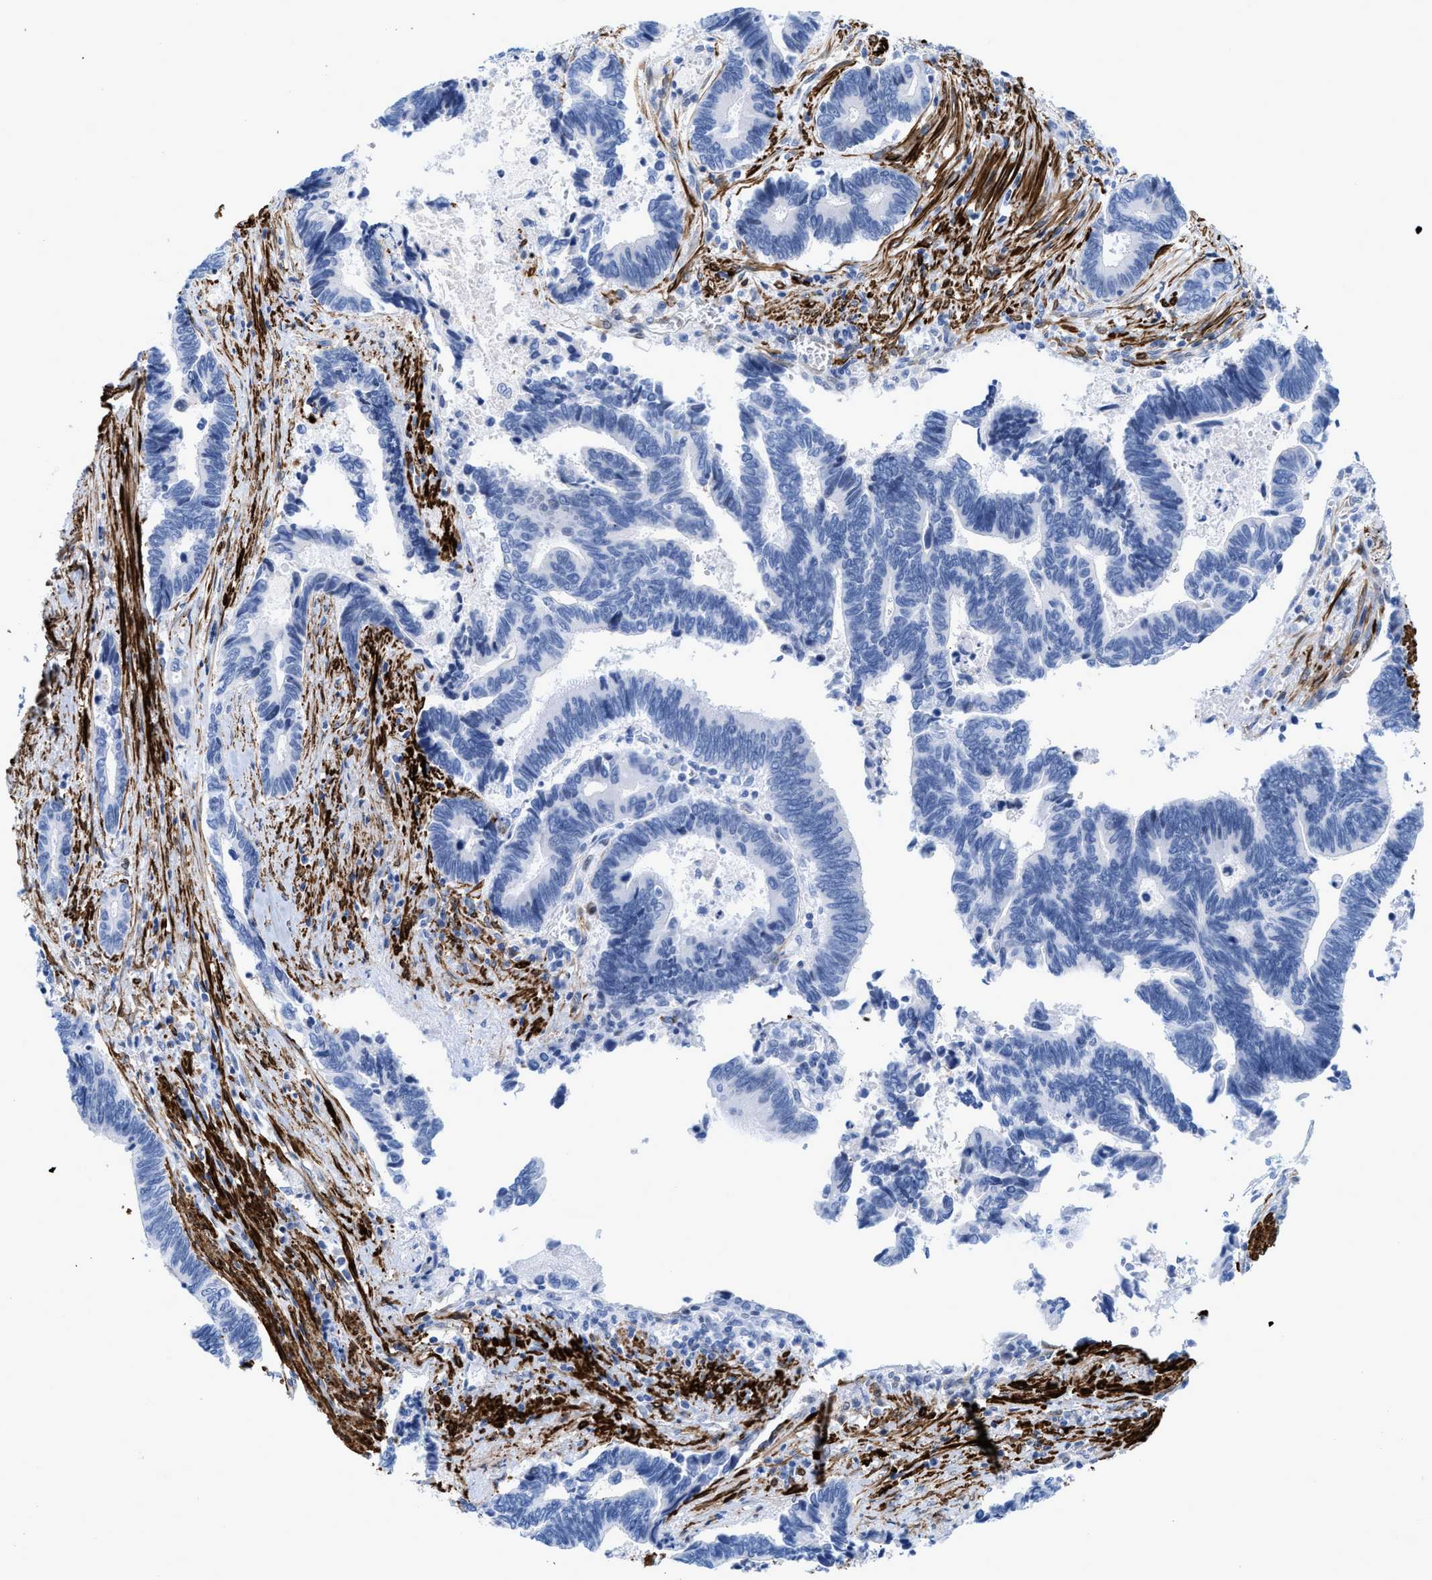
{"staining": {"intensity": "negative", "quantity": "none", "location": "none"}, "tissue": "pancreatic cancer", "cell_type": "Tumor cells", "image_type": "cancer", "snomed": [{"axis": "morphology", "description": "Adenocarcinoma, NOS"}, {"axis": "topography", "description": "Pancreas"}], "caption": "Pancreatic cancer (adenocarcinoma) was stained to show a protein in brown. There is no significant staining in tumor cells.", "gene": "TAGLN", "patient": {"sex": "female", "age": 70}}